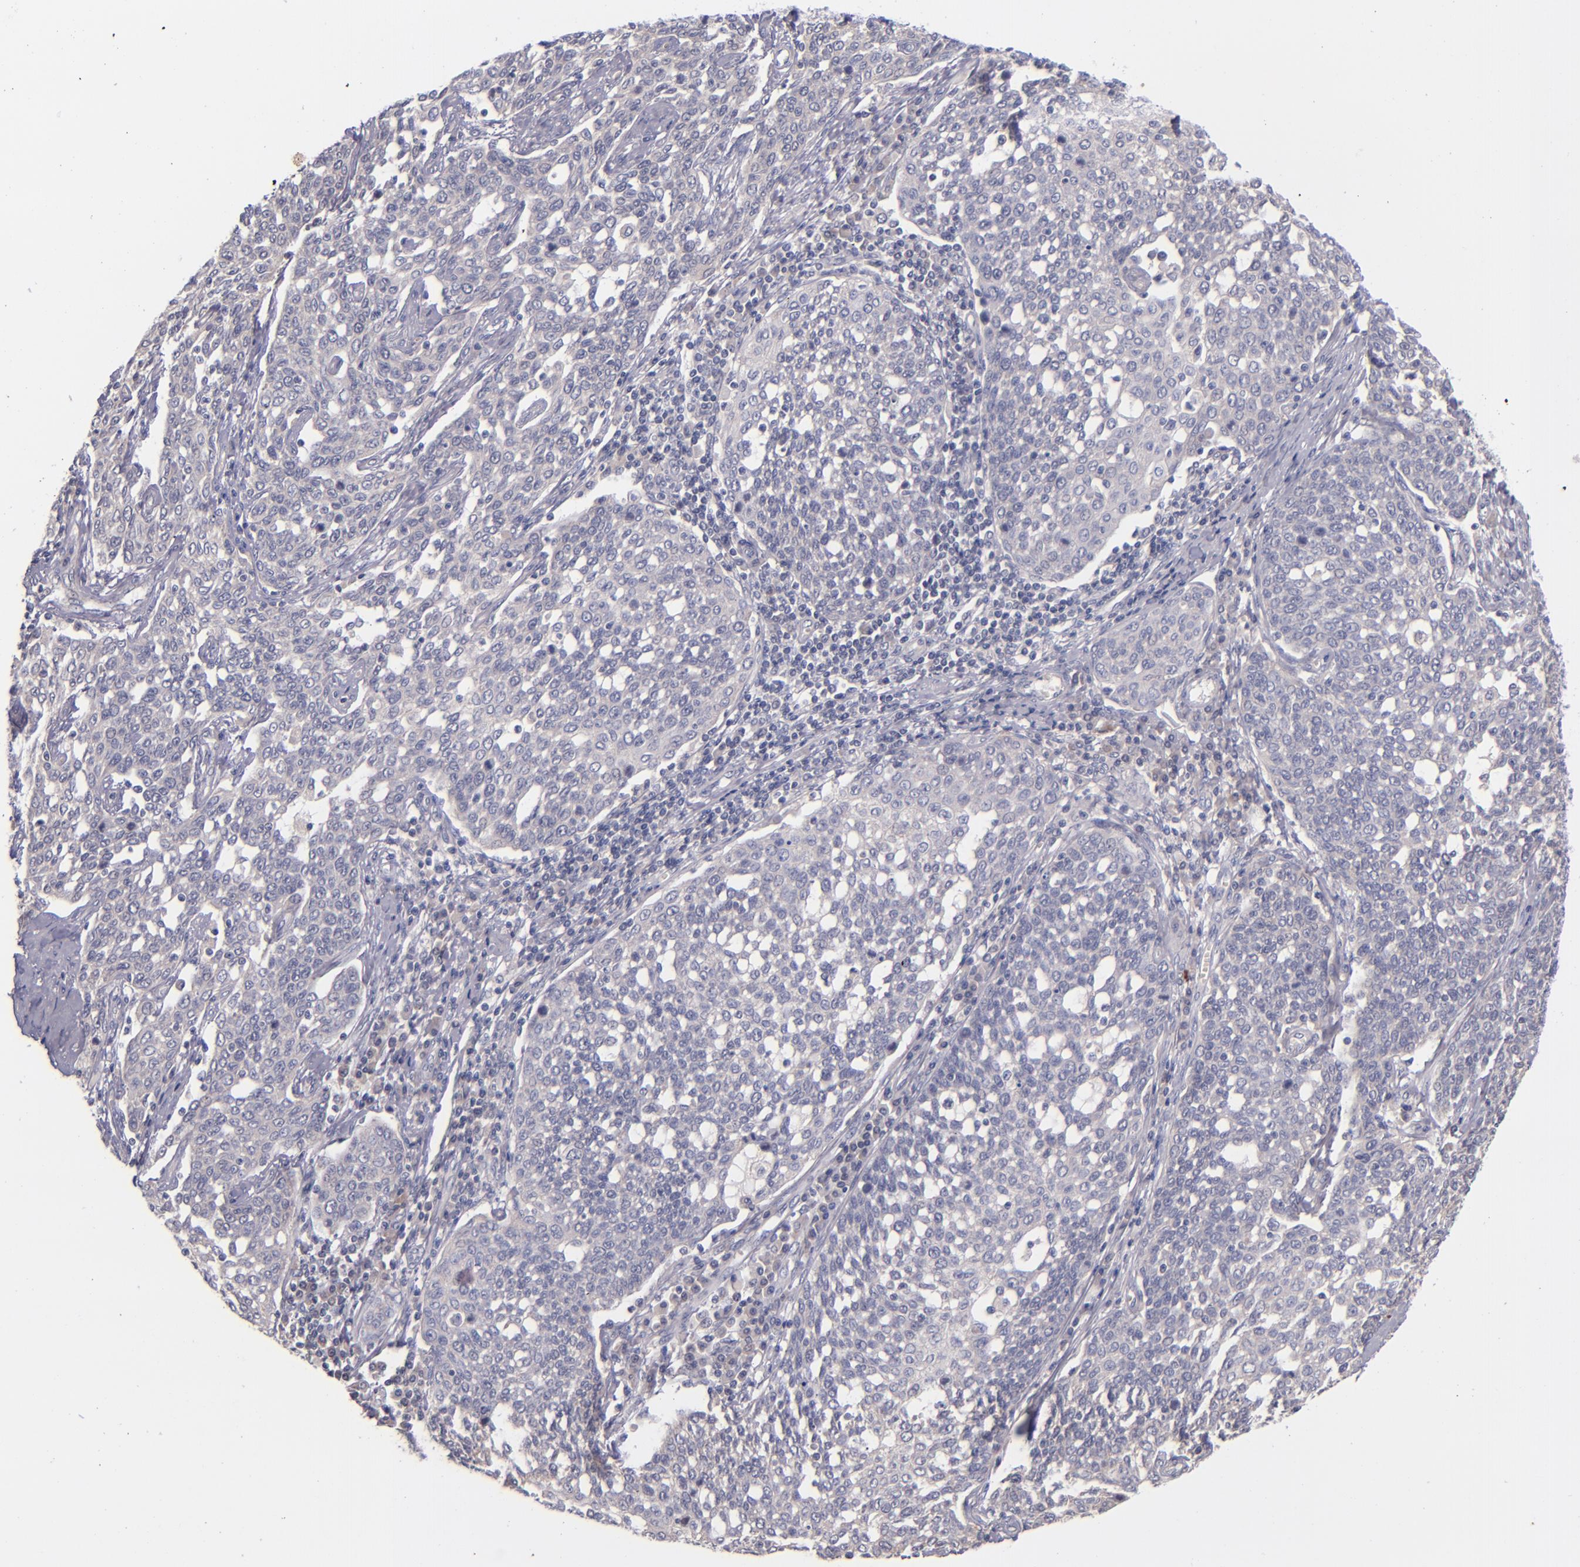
{"staining": {"intensity": "negative", "quantity": "none", "location": "none"}, "tissue": "cervical cancer", "cell_type": "Tumor cells", "image_type": "cancer", "snomed": [{"axis": "morphology", "description": "Squamous cell carcinoma, NOS"}, {"axis": "topography", "description": "Cervix"}], "caption": "This is an IHC micrograph of human cervical cancer. There is no staining in tumor cells.", "gene": "TSC2", "patient": {"sex": "female", "age": 34}}